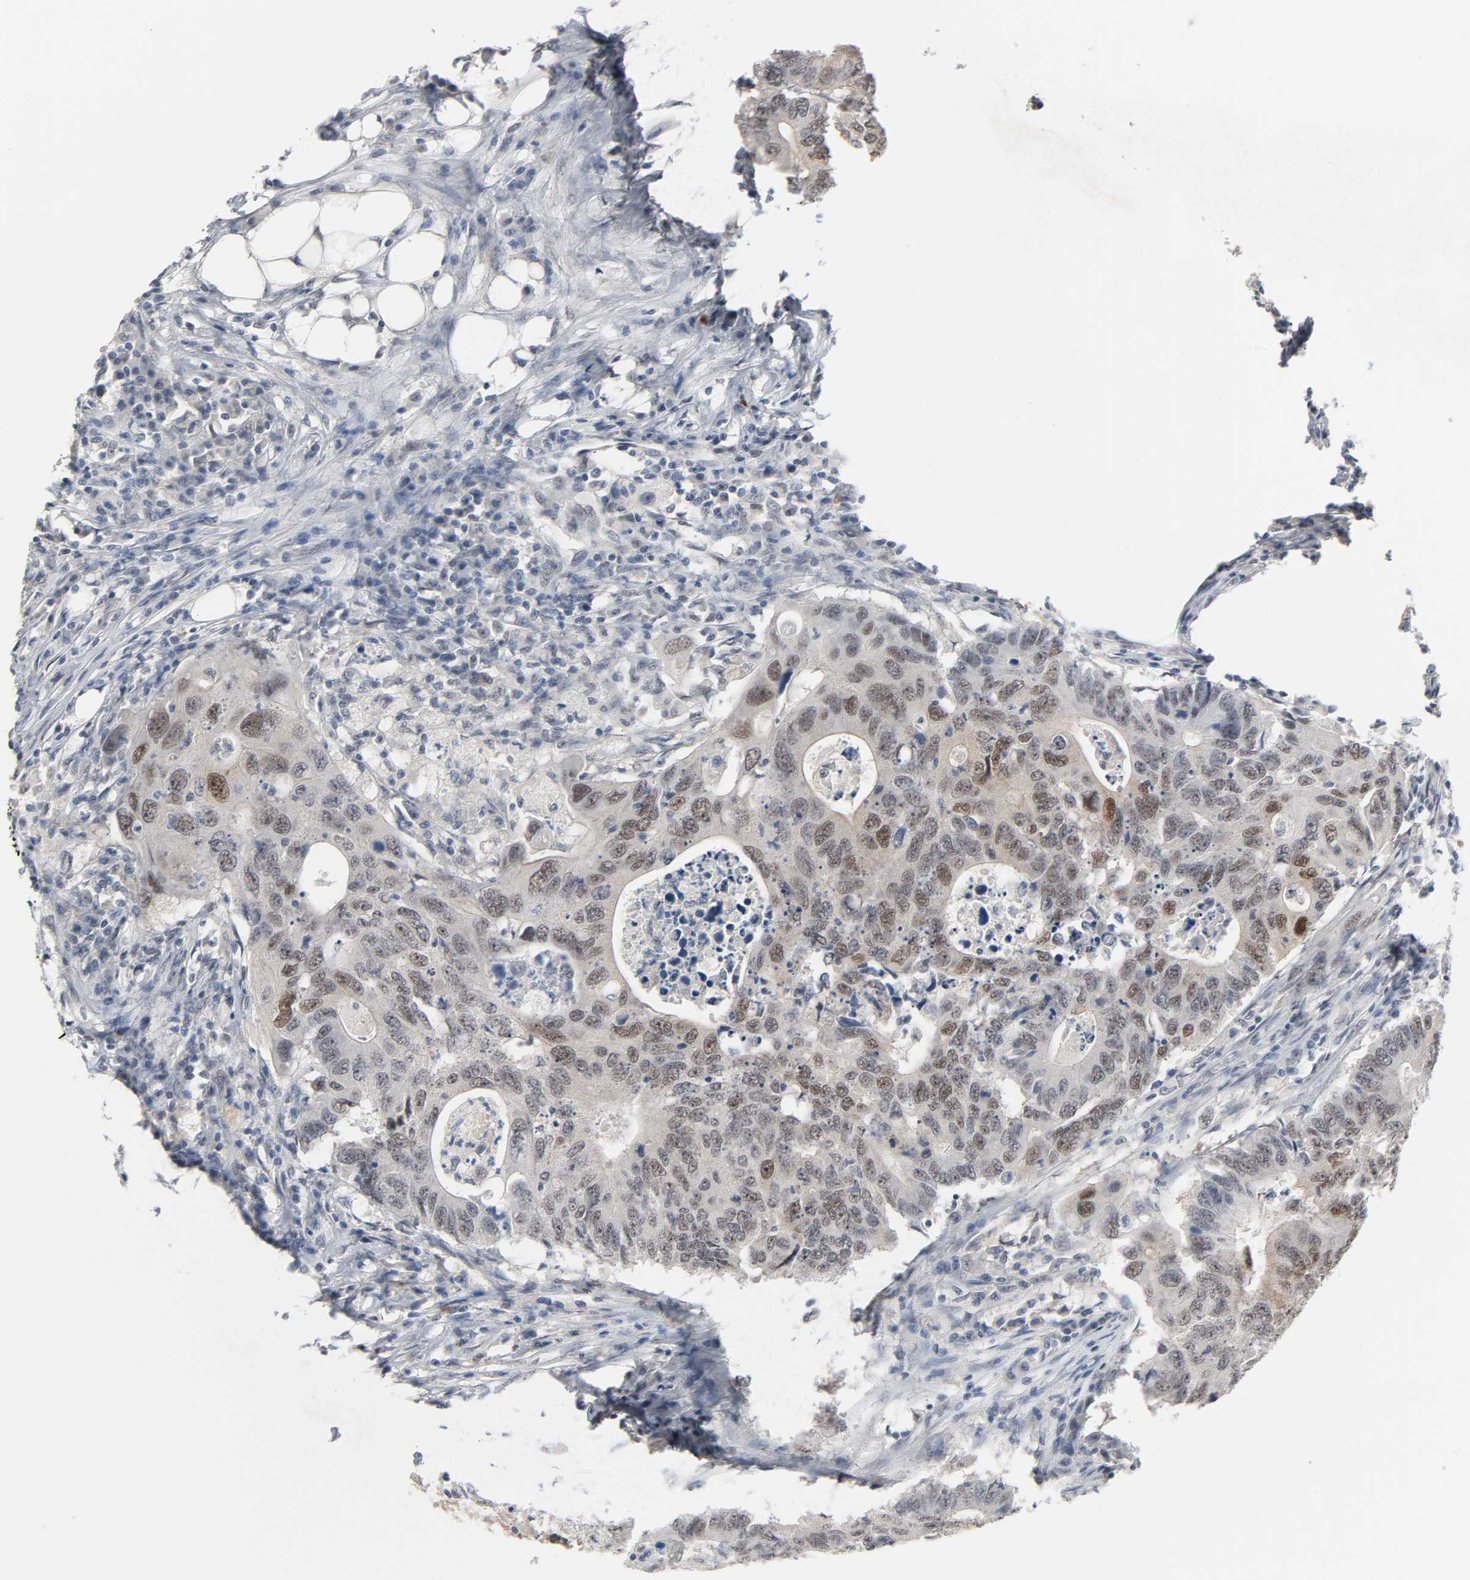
{"staining": {"intensity": "weak", "quantity": "25%-75%", "location": "cytoplasmic/membranous"}, "tissue": "colorectal cancer", "cell_type": "Tumor cells", "image_type": "cancer", "snomed": [{"axis": "morphology", "description": "Adenocarcinoma, NOS"}, {"axis": "topography", "description": "Colon"}], "caption": "Adenocarcinoma (colorectal) stained for a protein (brown) exhibits weak cytoplasmic/membranous positive staining in about 25%-75% of tumor cells.", "gene": "ACSS2", "patient": {"sex": "male", "age": 71}}